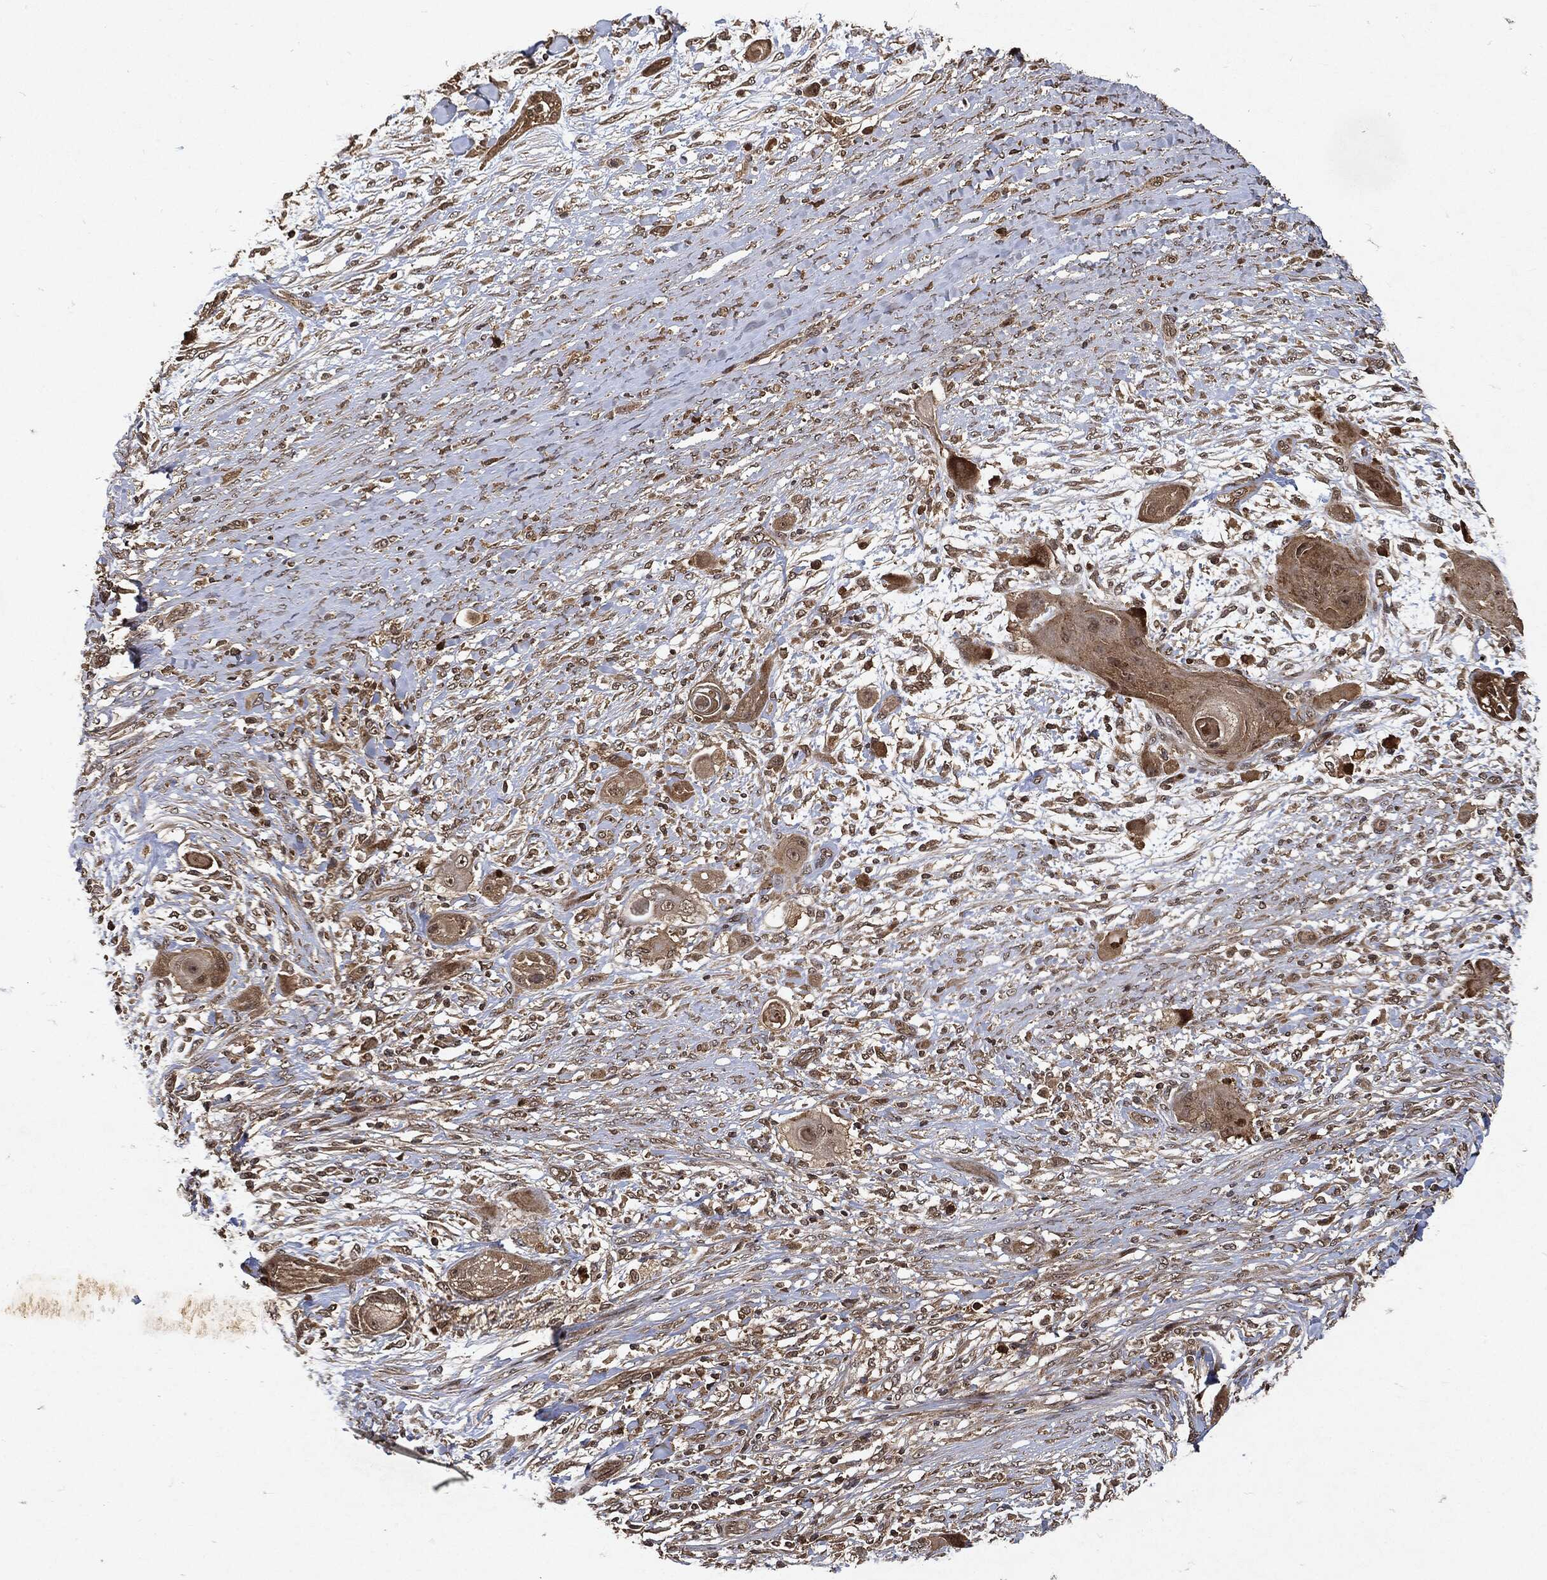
{"staining": {"intensity": "weak", "quantity": ">75%", "location": "cytoplasmic/membranous"}, "tissue": "skin cancer", "cell_type": "Tumor cells", "image_type": "cancer", "snomed": [{"axis": "morphology", "description": "Squamous cell carcinoma, NOS"}, {"axis": "topography", "description": "Skin"}], "caption": "Immunohistochemical staining of human squamous cell carcinoma (skin) demonstrates weak cytoplasmic/membranous protein staining in approximately >75% of tumor cells. The protein is shown in brown color, while the nuclei are stained blue.", "gene": "ZNF226", "patient": {"sex": "male", "age": 62}}